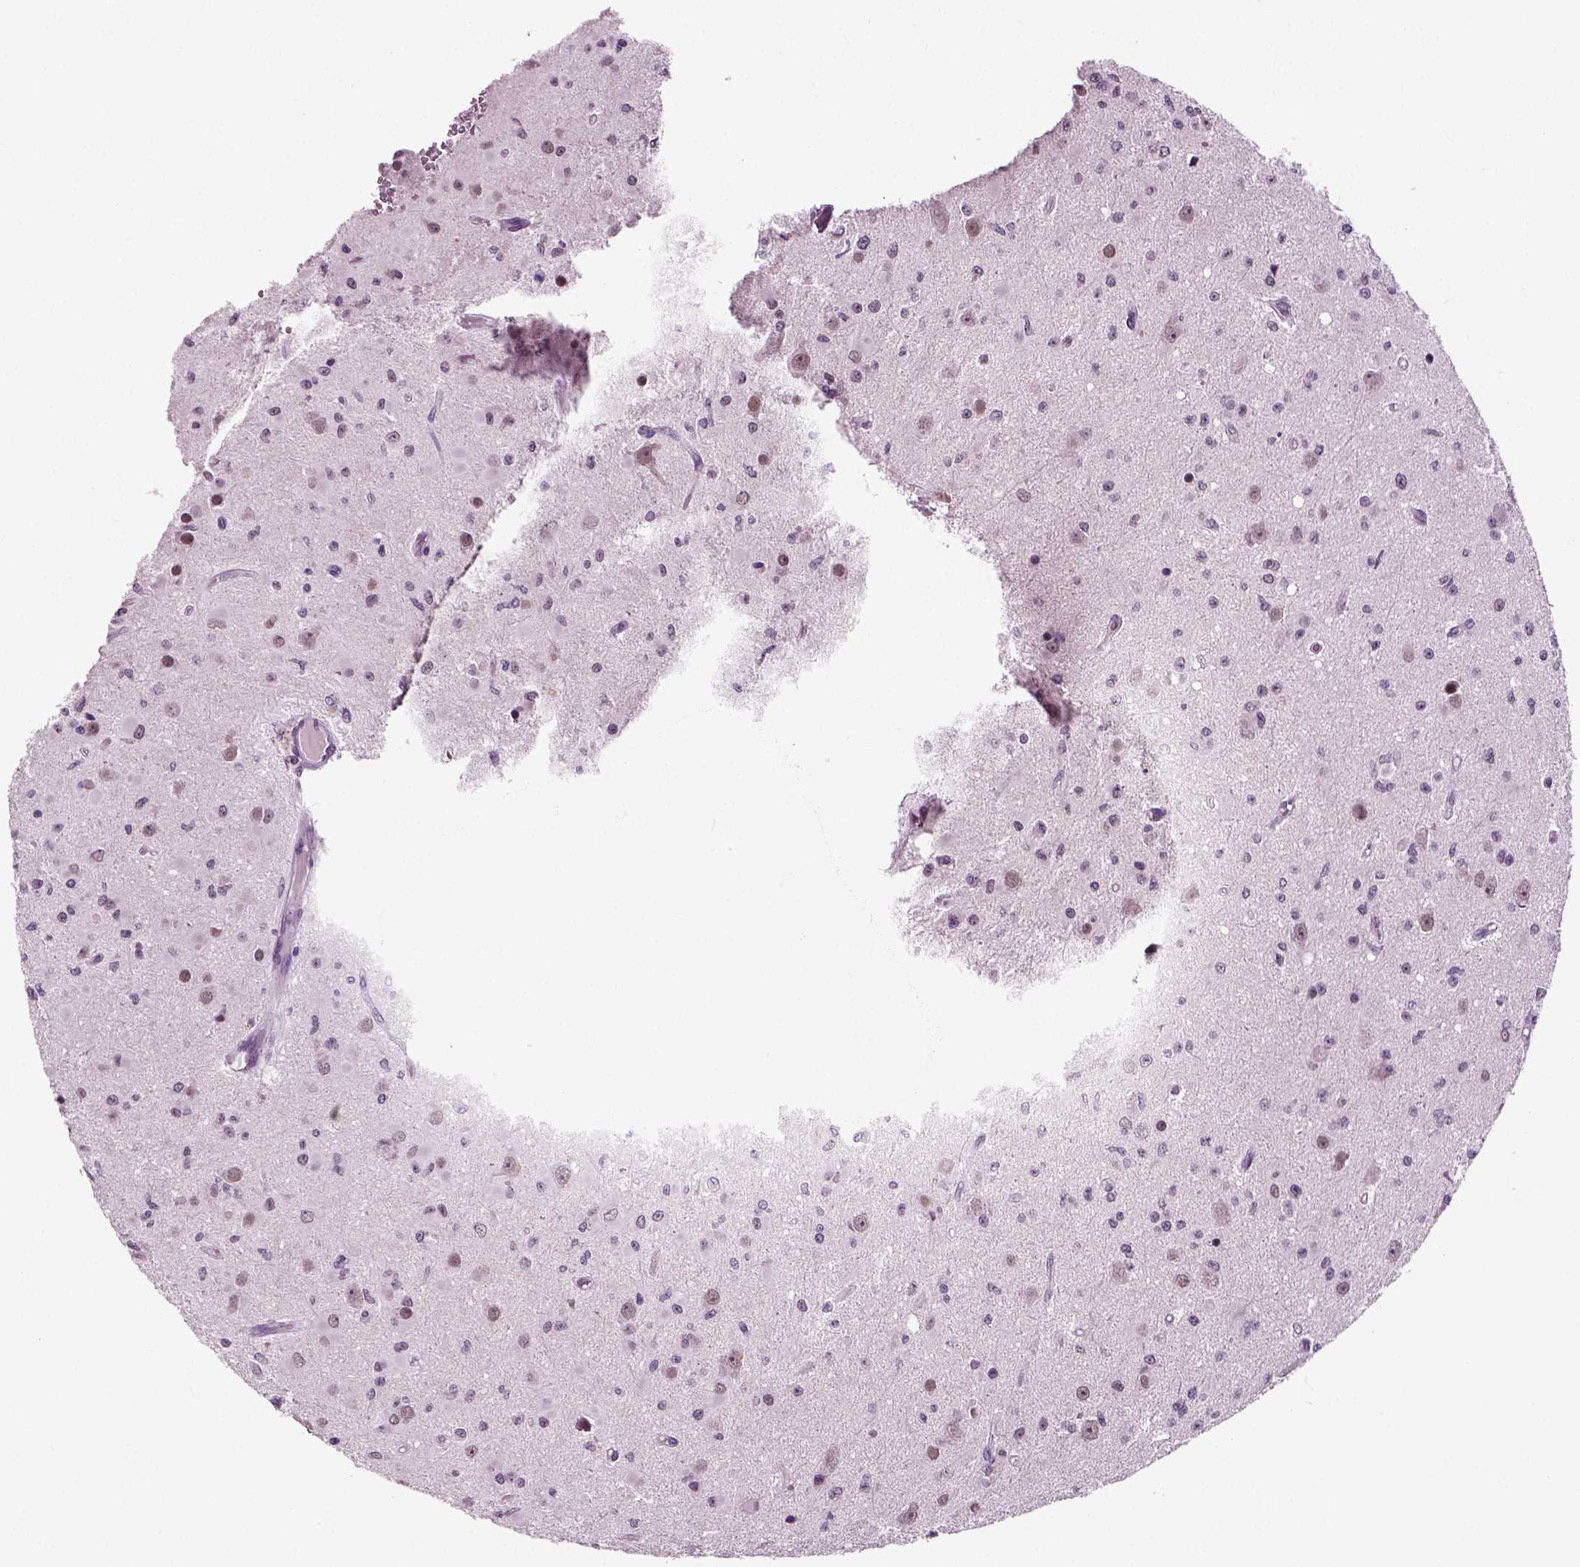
{"staining": {"intensity": "negative", "quantity": "none", "location": "none"}, "tissue": "glioma", "cell_type": "Tumor cells", "image_type": "cancer", "snomed": [{"axis": "morphology", "description": "Glioma, malignant, Low grade"}, {"axis": "topography", "description": "Brain"}], "caption": "Tumor cells show no significant staining in malignant glioma (low-grade).", "gene": "SPATA17", "patient": {"sex": "female", "age": 45}}